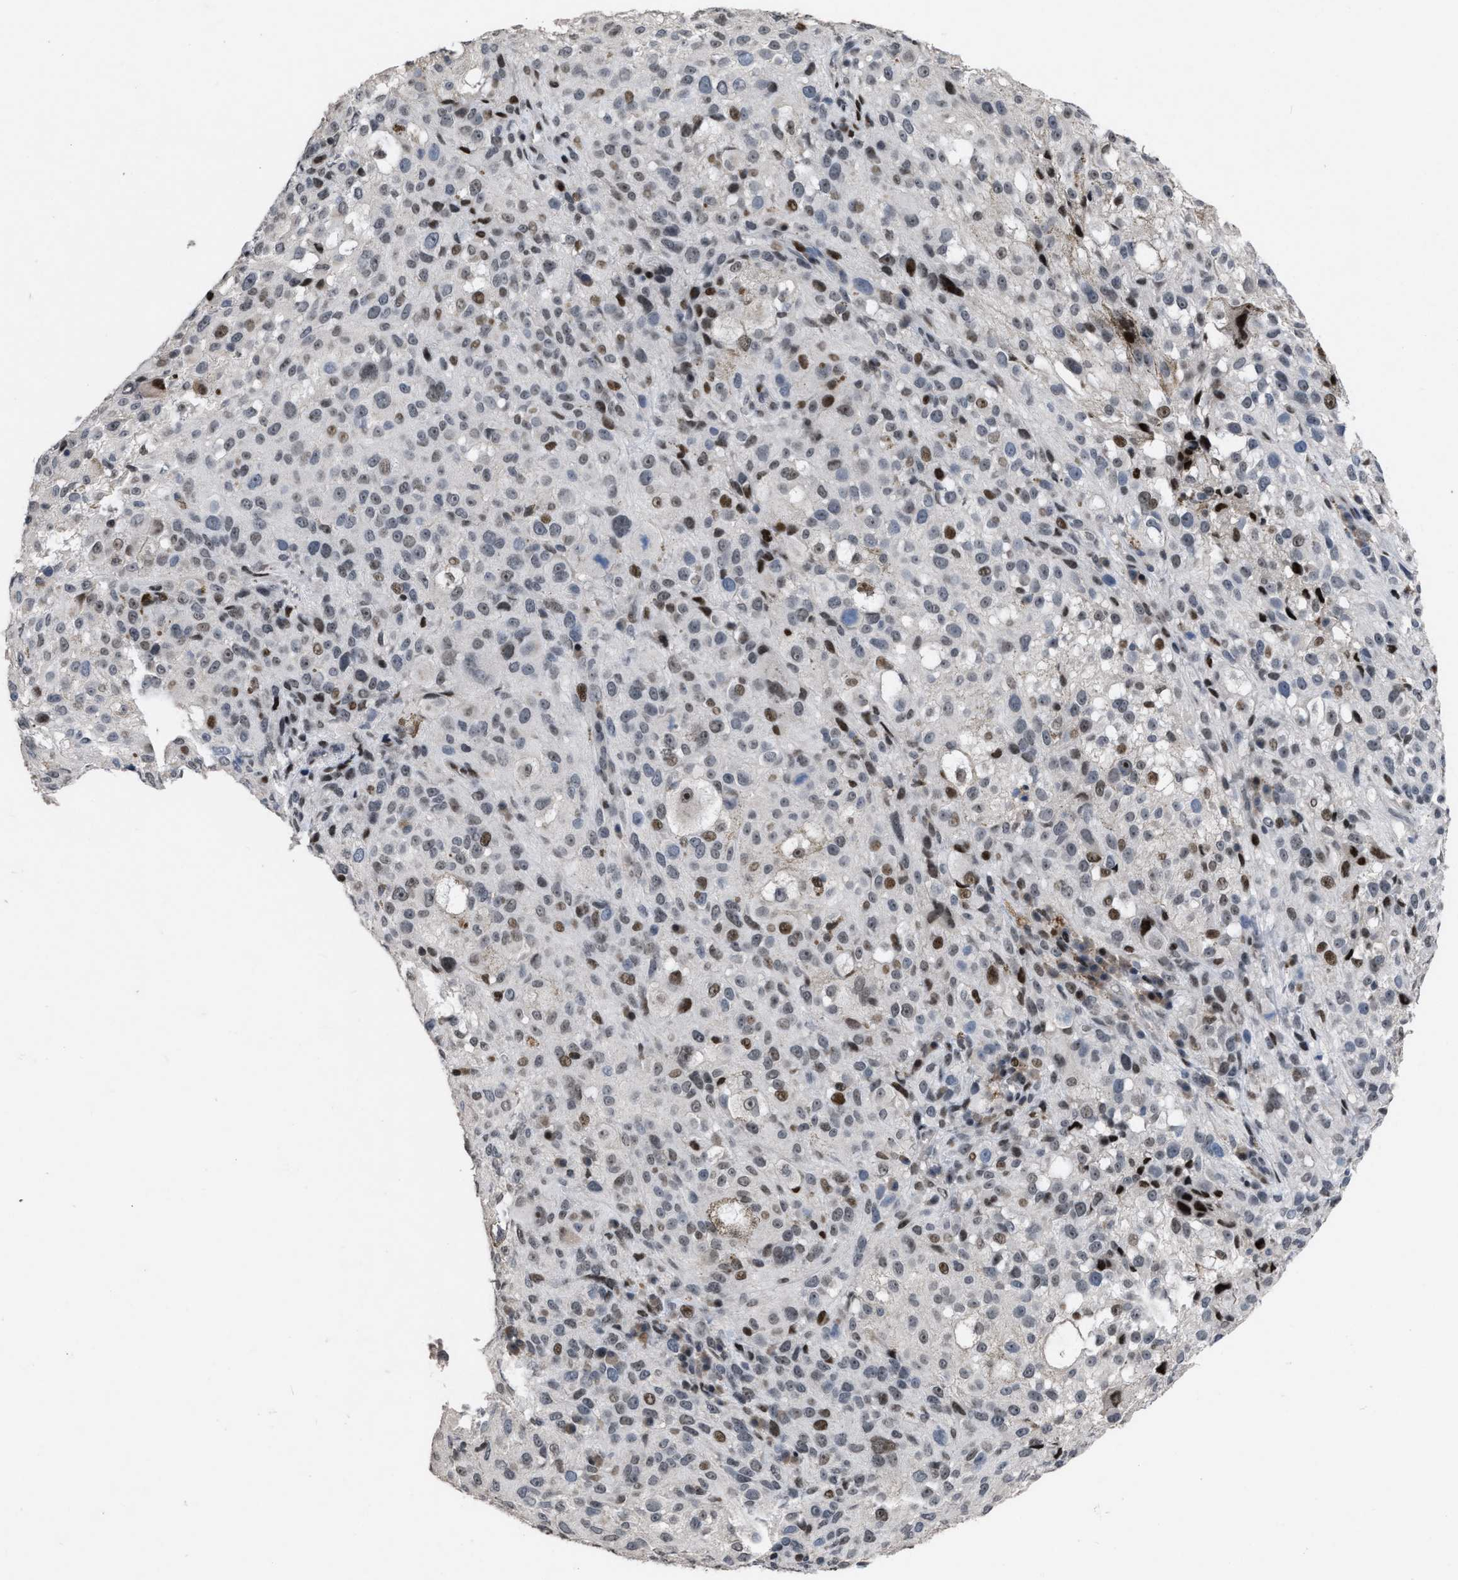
{"staining": {"intensity": "strong", "quantity": "25%-75%", "location": "nuclear"}, "tissue": "melanoma", "cell_type": "Tumor cells", "image_type": "cancer", "snomed": [{"axis": "morphology", "description": "Necrosis, NOS"}, {"axis": "morphology", "description": "Malignant melanoma, NOS"}, {"axis": "topography", "description": "Skin"}], "caption": "Malignant melanoma tissue displays strong nuclear staining in about 25%-75% of tumor cells", "gene": "SETDB1", "patient": {"sex": "female", "age": 87}}